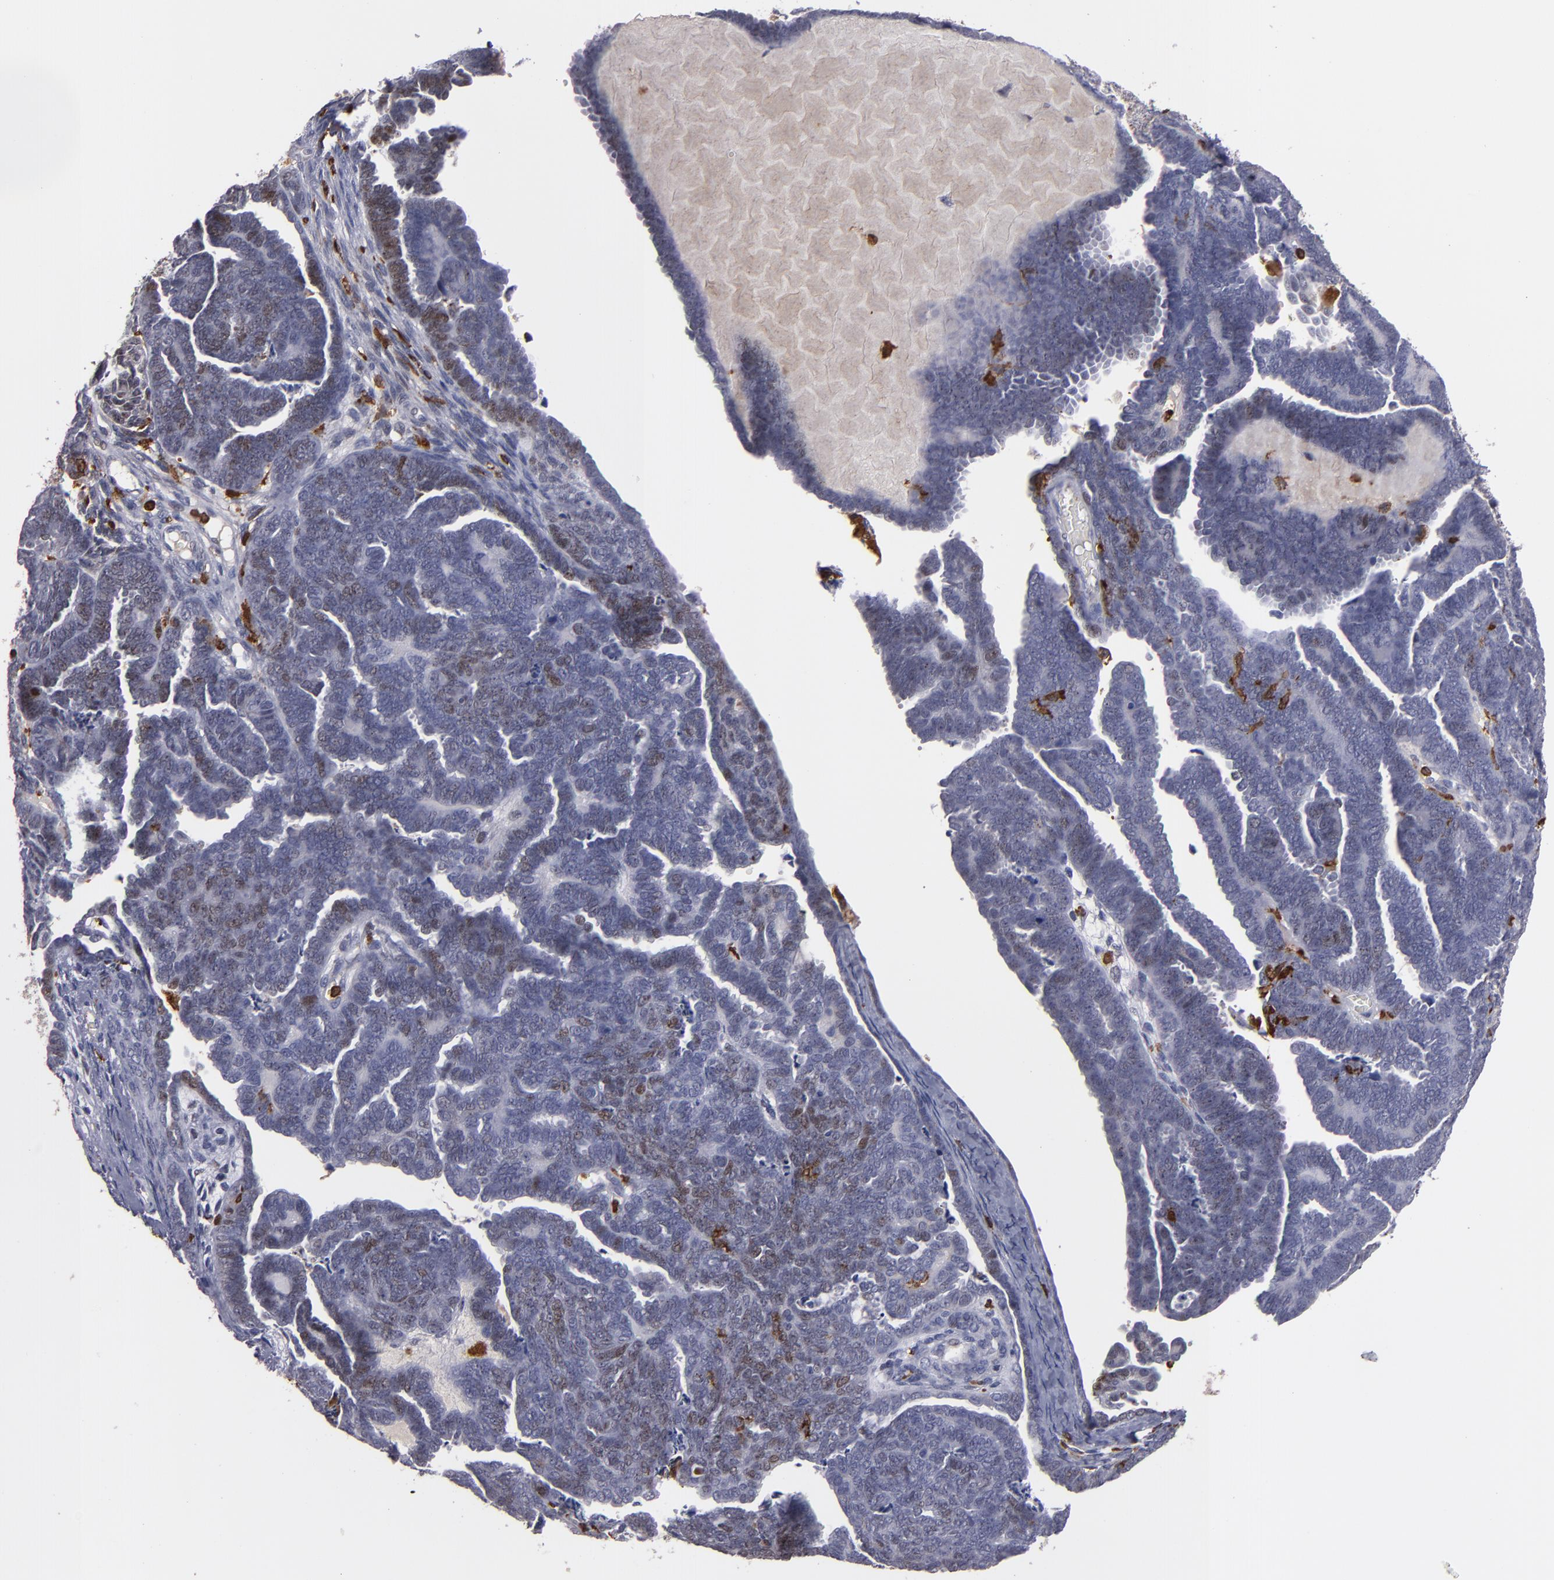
{"staining": {"intensity": "weak", "quantity": "<25%", "location": "nuclear"}, "tissue": "endometrial cancer", "cell_type": "Tumor cells", "image_type": "cancer", "snomed": [{"axis": "morphology", "description": "Neoplasm, malignant, NOS"}, {"axis": "topography", "description": "Endometrium"}], "caption": "The image reveals no significant expression in tumor cells of neoplasm (malignant) (endometrial). (DAB immunohistochemistry (IHC), high magnification).", "gene": "WAS", "patient": {"sex": "female", "age": 74}}